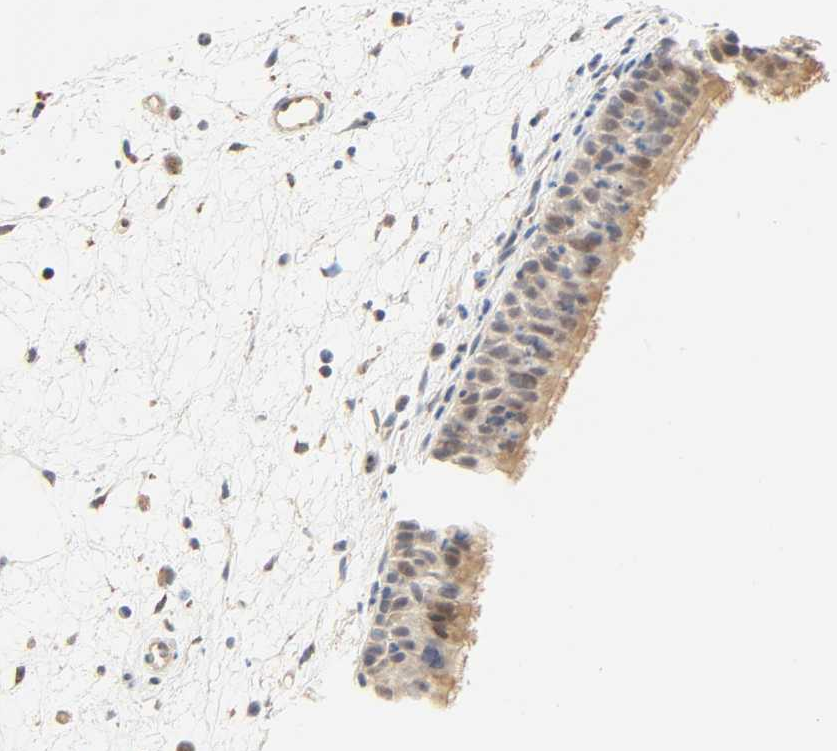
{"staining": {"intensity": "moderate", "quantity": ">75%", "location": "cytoplasmic/membranous"}, "tissue": "nasopharynx", "cell_type": "Respiratory epithelial cells", "image_type": "normal", "snomed": [{"axis": "morphology", "description": "Normal tissue, NOS"}, {"axis": "topography", "description": "Nasopharynx"}], "caption": "Respiratory epithelial cells show medium levels of moderate cytoplasmic/membranous expression in about >75% of cells in benign nasopharynx. (Stains: DAB in brown, nuclei in blue, Microscopy: brightfield microscopy at high magnification).", "gene": "ZMAT5", "patient": {"sex": "female", "age": 54}}